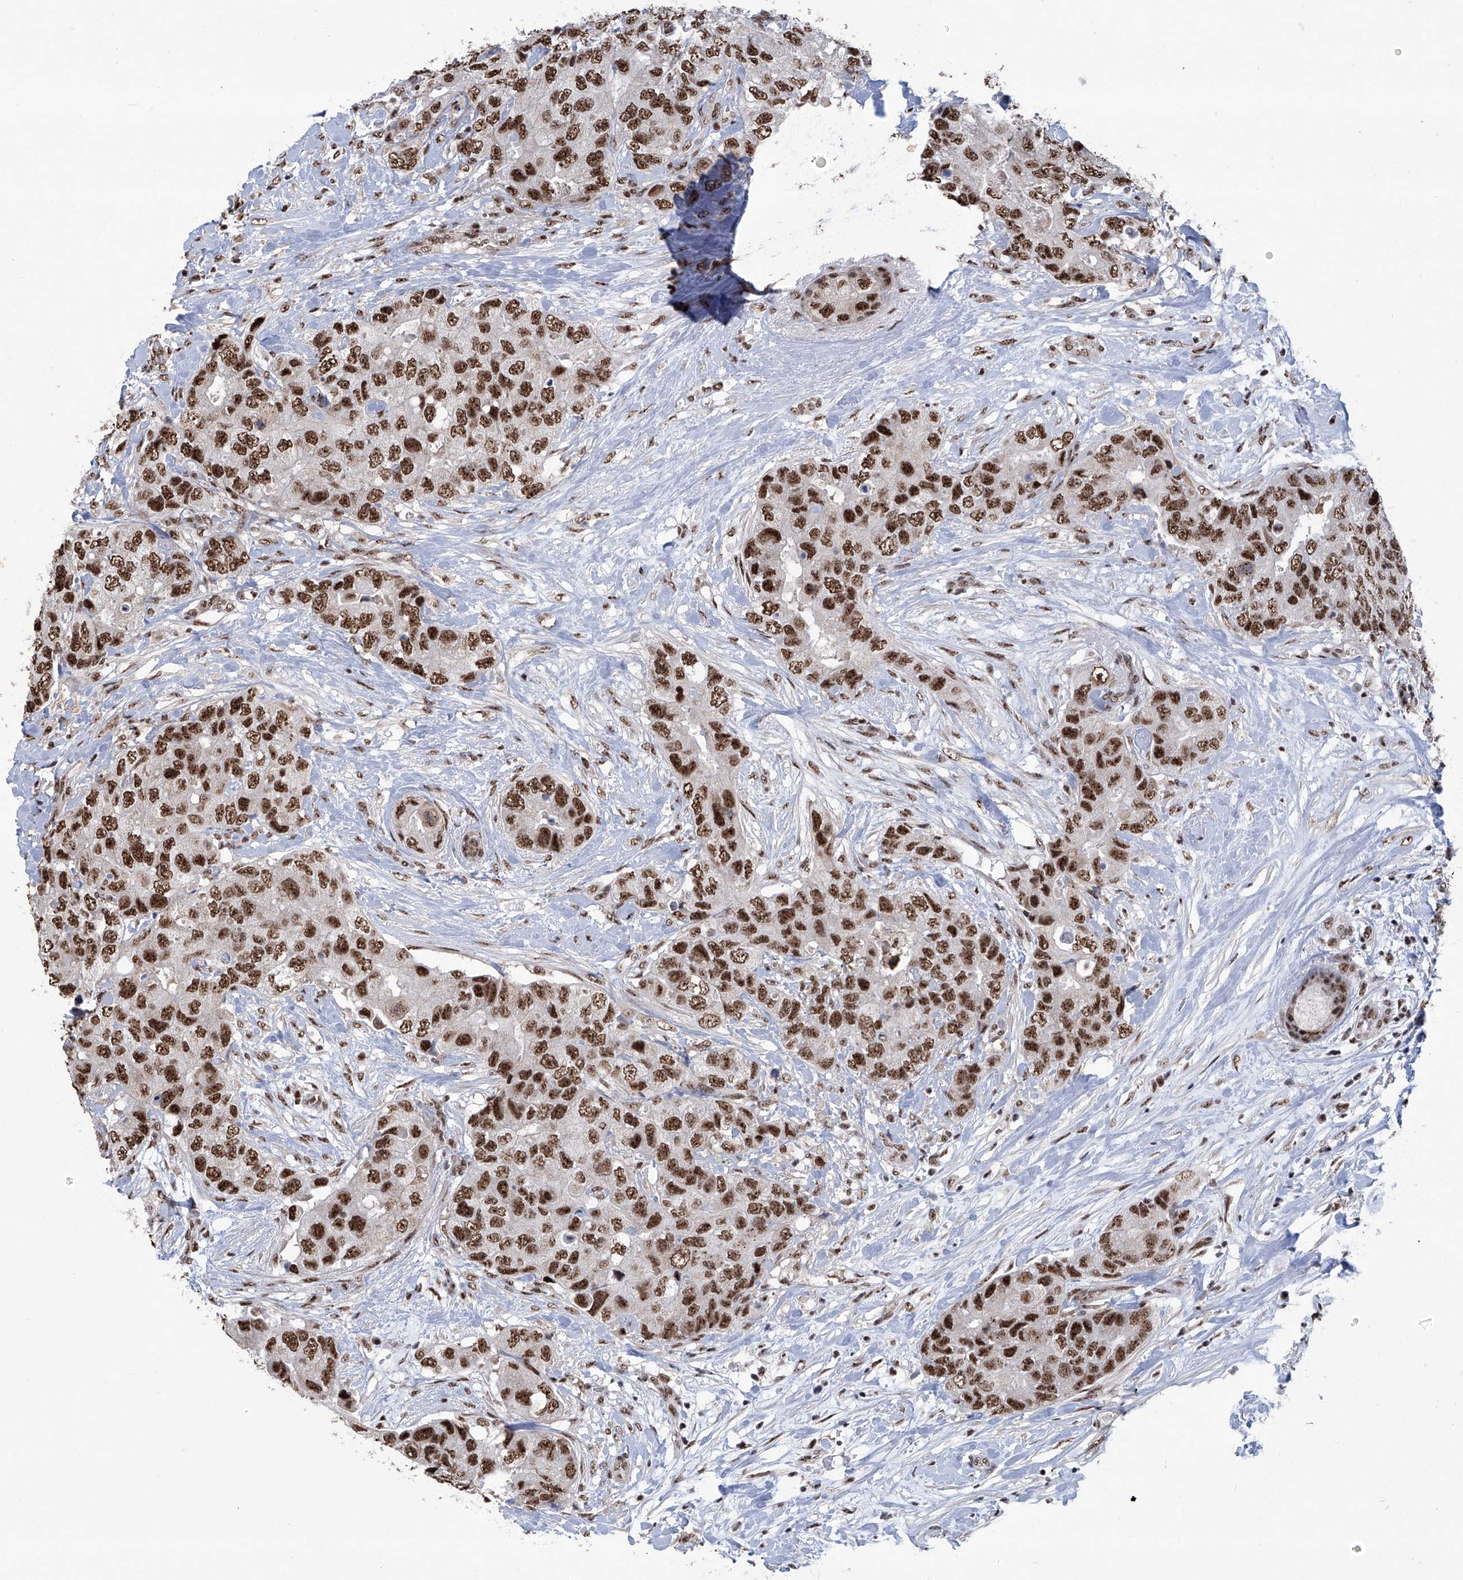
{"staining": {"intensity": "strong", "quantity": ">75%", "location": "nuclear"}, "tissue": "breast cancer", "cell_type": "Tumor cells", "image_type": "cancer", "snomed": [{"axis": "morphology", "description": "Duct carcinoma"}, {"axis": "topography", "description": "Breast"}], "caption": "Strong nuclear positivity for a protein is appreciated in about >75% of tumor cells of breast cancer using immunohistochemistry (IHC).", "gene": "FBXL4", "patient": {"sex": "female", "age": 62}}